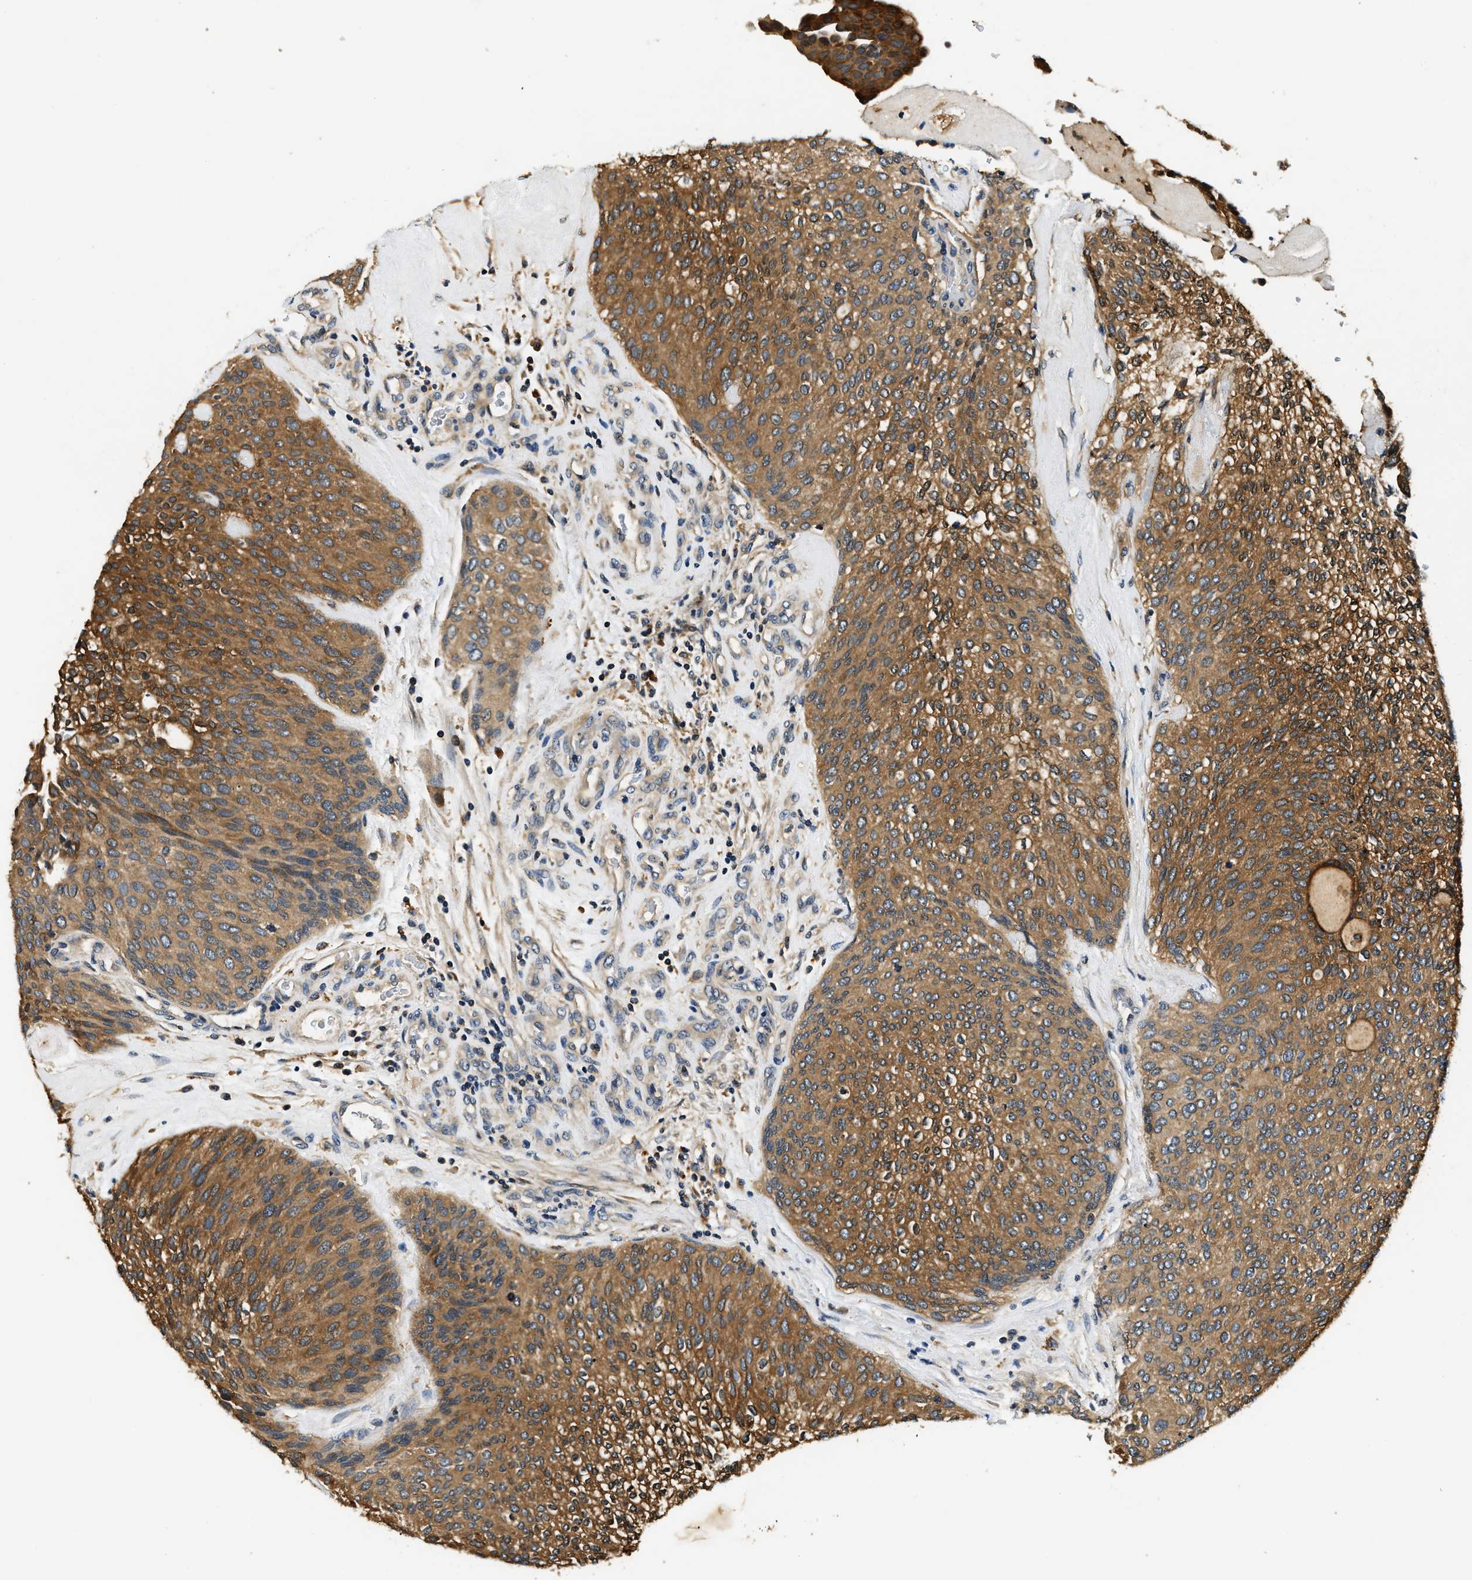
{"staining": {"intensity": "moderate", "quantity": ">75%", "location": "cytoplasmic/membranous"}, "tissue": "urothelial cancer", "cell_type": "Tumor cells", "image_type": "cancer", "snomed": [{"axis": "morphology", "description": "Urothelial carcinoma, Low grade"}, {"axis": "topography", "description": "Urinary bladder"}], "caption": "Urothelial carcinoma (low-grade) stained for a protein shows moderate cytoplasmic/membranous positivity in tumor cells. (Brightfield microscopy of DAB IHC at high magnification).", "gene": "RESF1", "patient": {"sex": "female", "age": 79}}